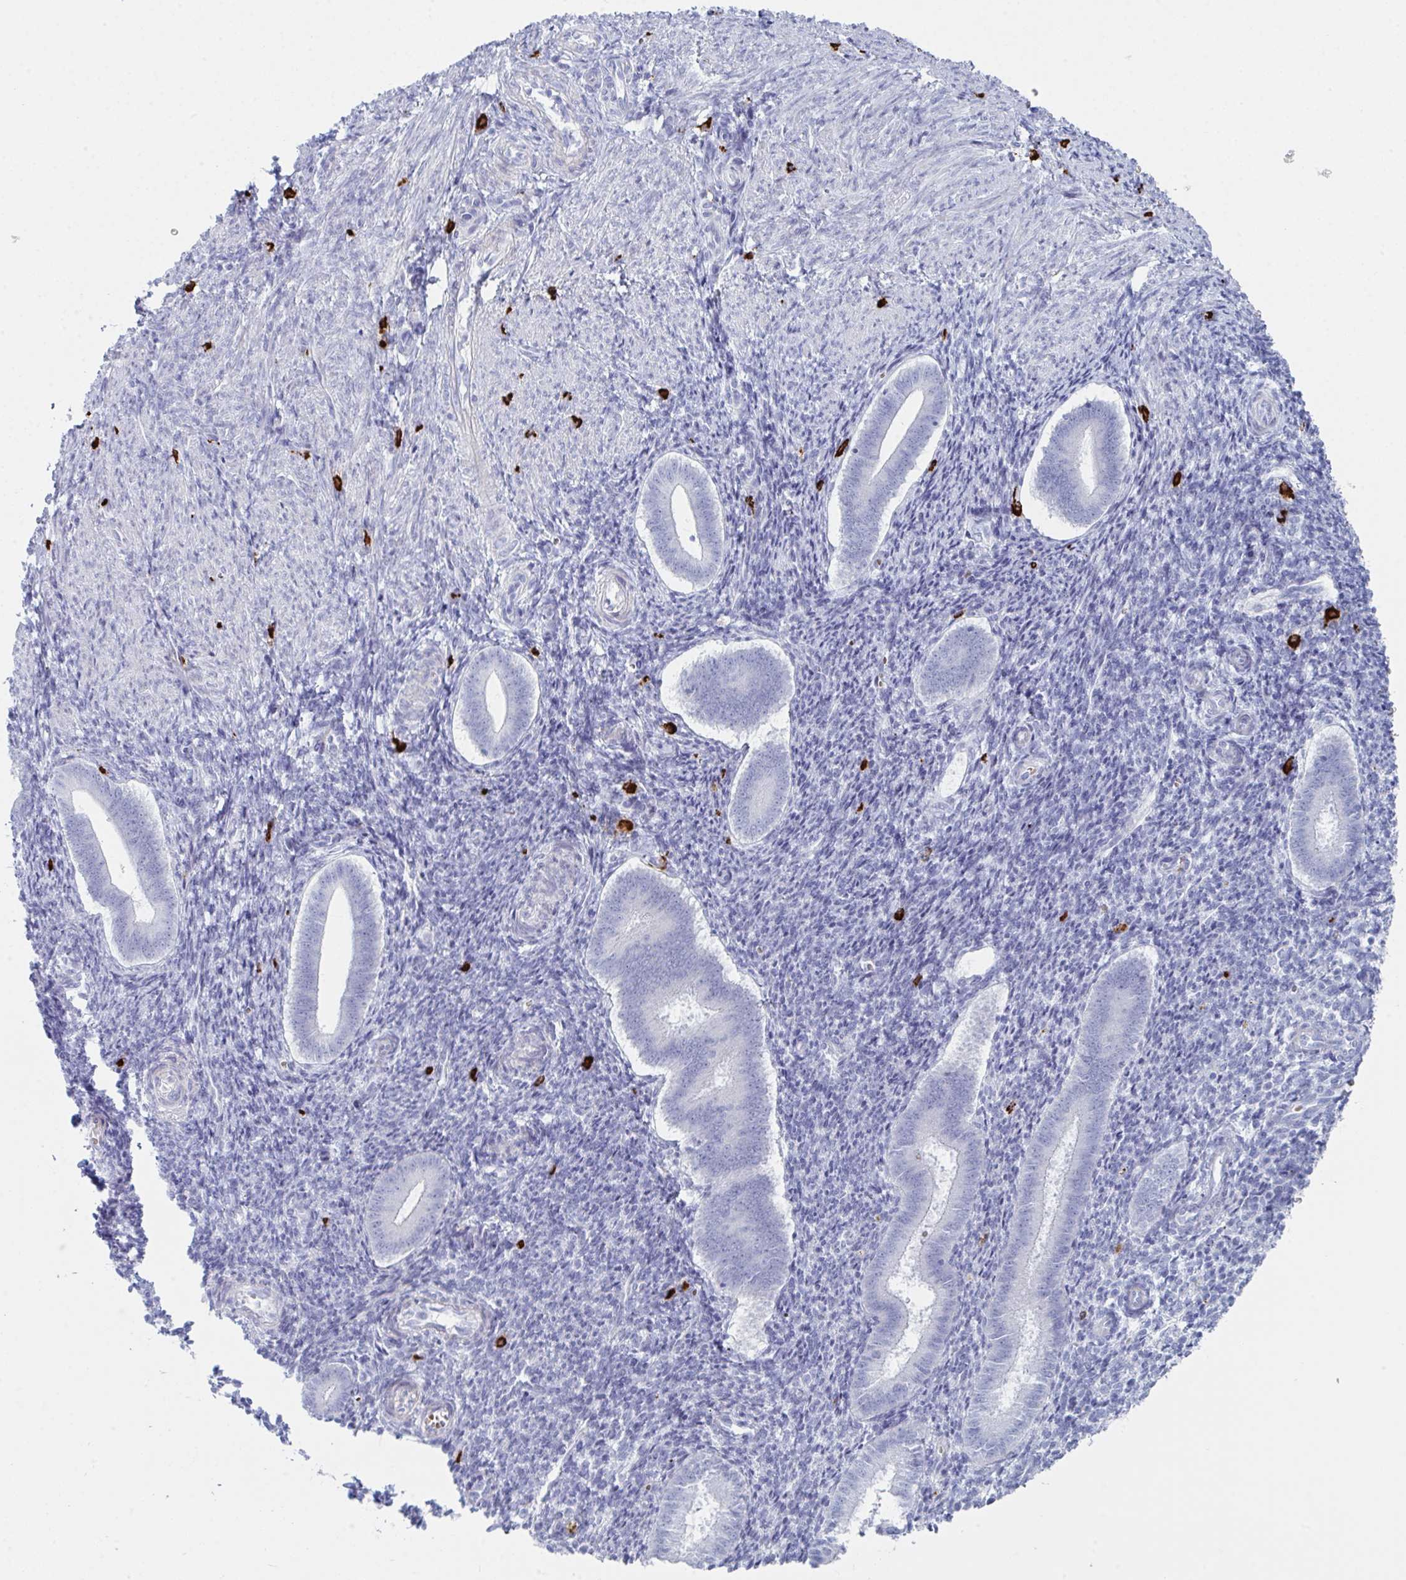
{"staining": {"intensity": "negative", "quantity": "none", "location": "none"}, "tissue": "endometrium", "cell_type": "Cells in endometrial stroma", "image_type": "normal", "snomed": [{"axis": "morphology", "description": "Normal tissue, NOS"}, {"axis": "topography", "description": "Endometrium"}], "caption": "Immunohistochemistry (IHC) micrograph of normal endometrium stained for a protein (brown), which demonstrates no expression in cells in endometrial stroma.", "gene": "ZNF684", "patient": {"sex": "female", "age": 25}}